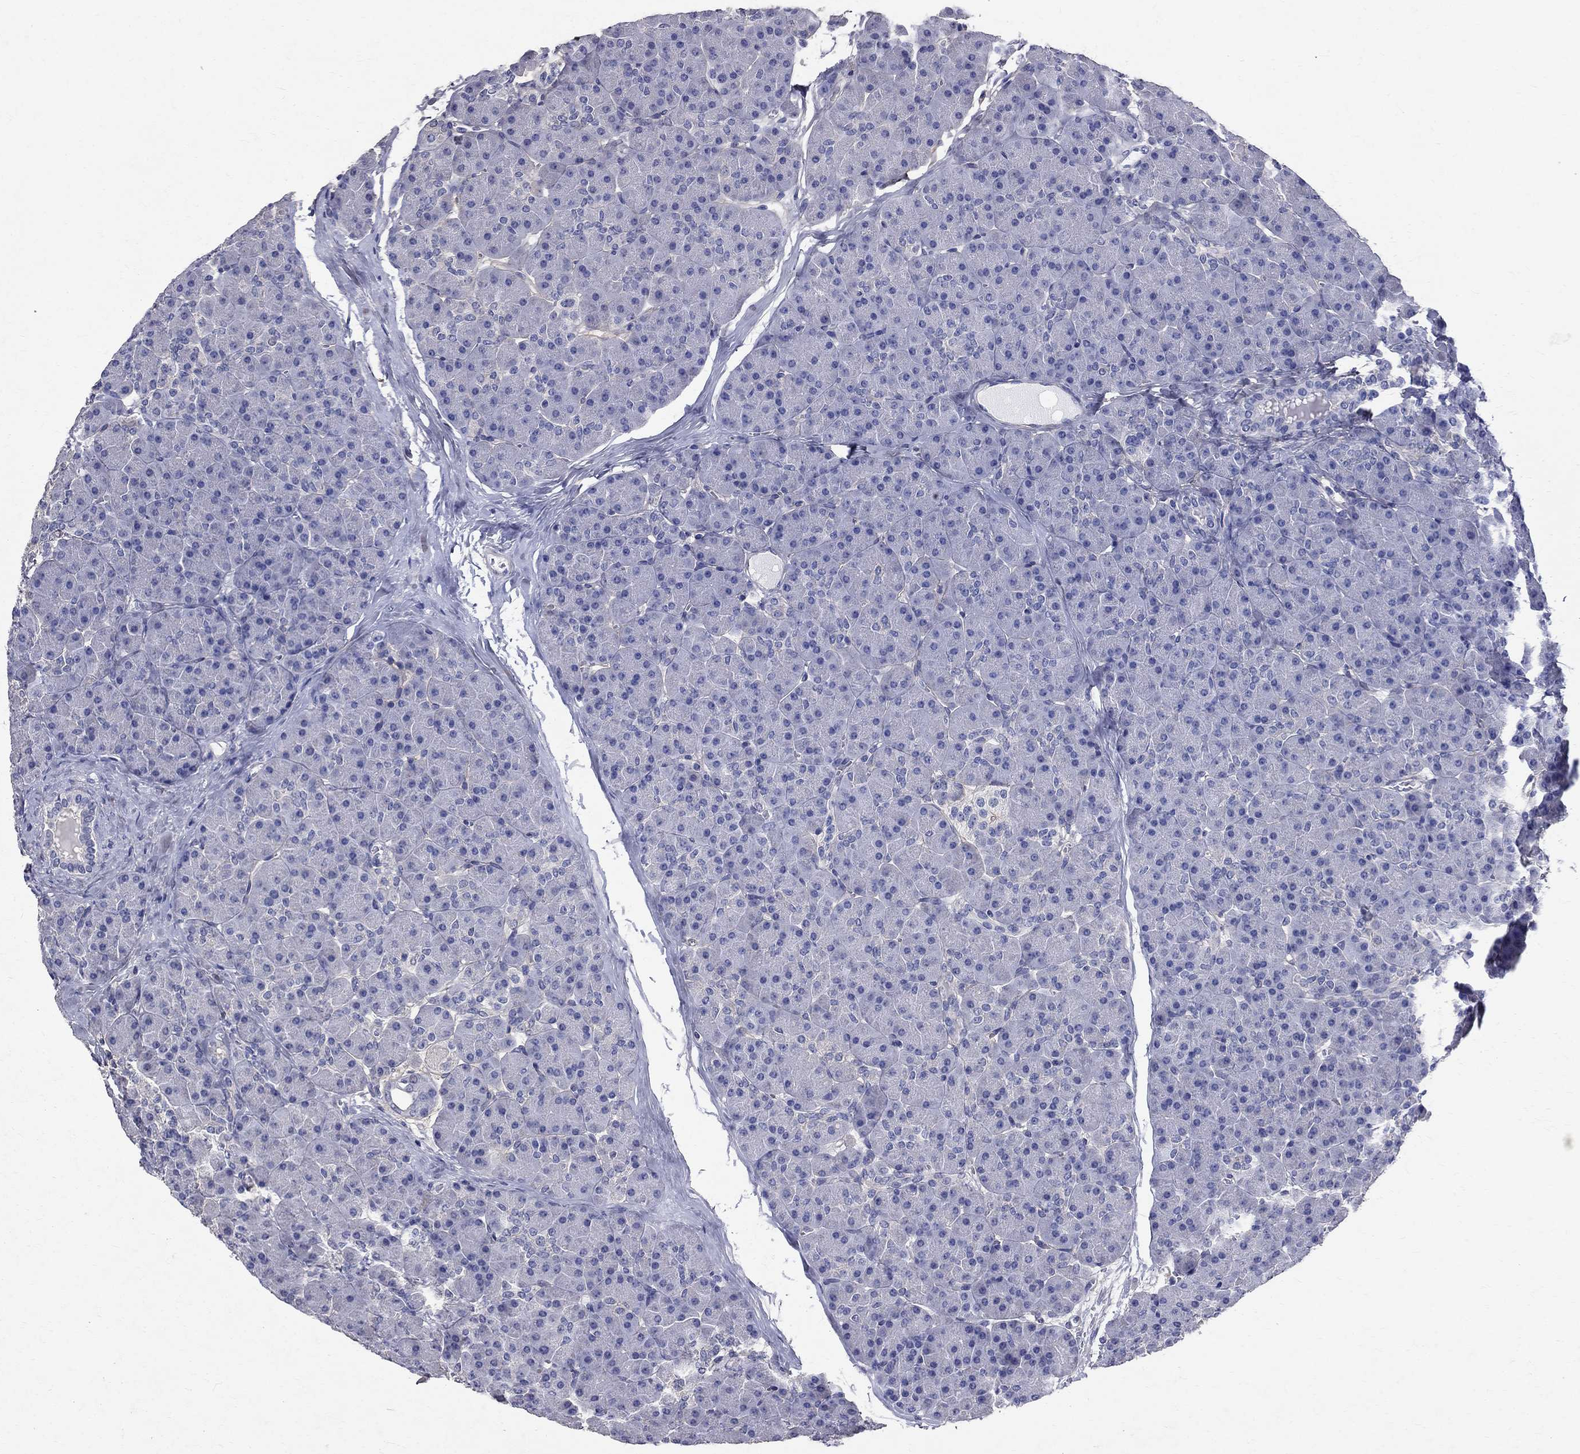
{"staining": {"intensity": "negative", "quantity": "none", "location": "none"}, "tissue": "pancreas", "cell_type": "Exocrine glandular cells", "image_type": "normal", "snomed": [{"axis": "morphology", "description": "Normal tissue, NOS"}, {"axis": "topography", "description": "Pancreas"}], "caption": "This is a photomicrograph of IHC staining of normal pancreas, which shows no staining in exocrine glandular cells. The staining is performed using DAB (3,3'-diaminobenzidine) brown chromogen with nuclei counter-stained in using hematoxylin.", "gene": "ANXA10", "patient": {"sex": "female", "age": 44}}